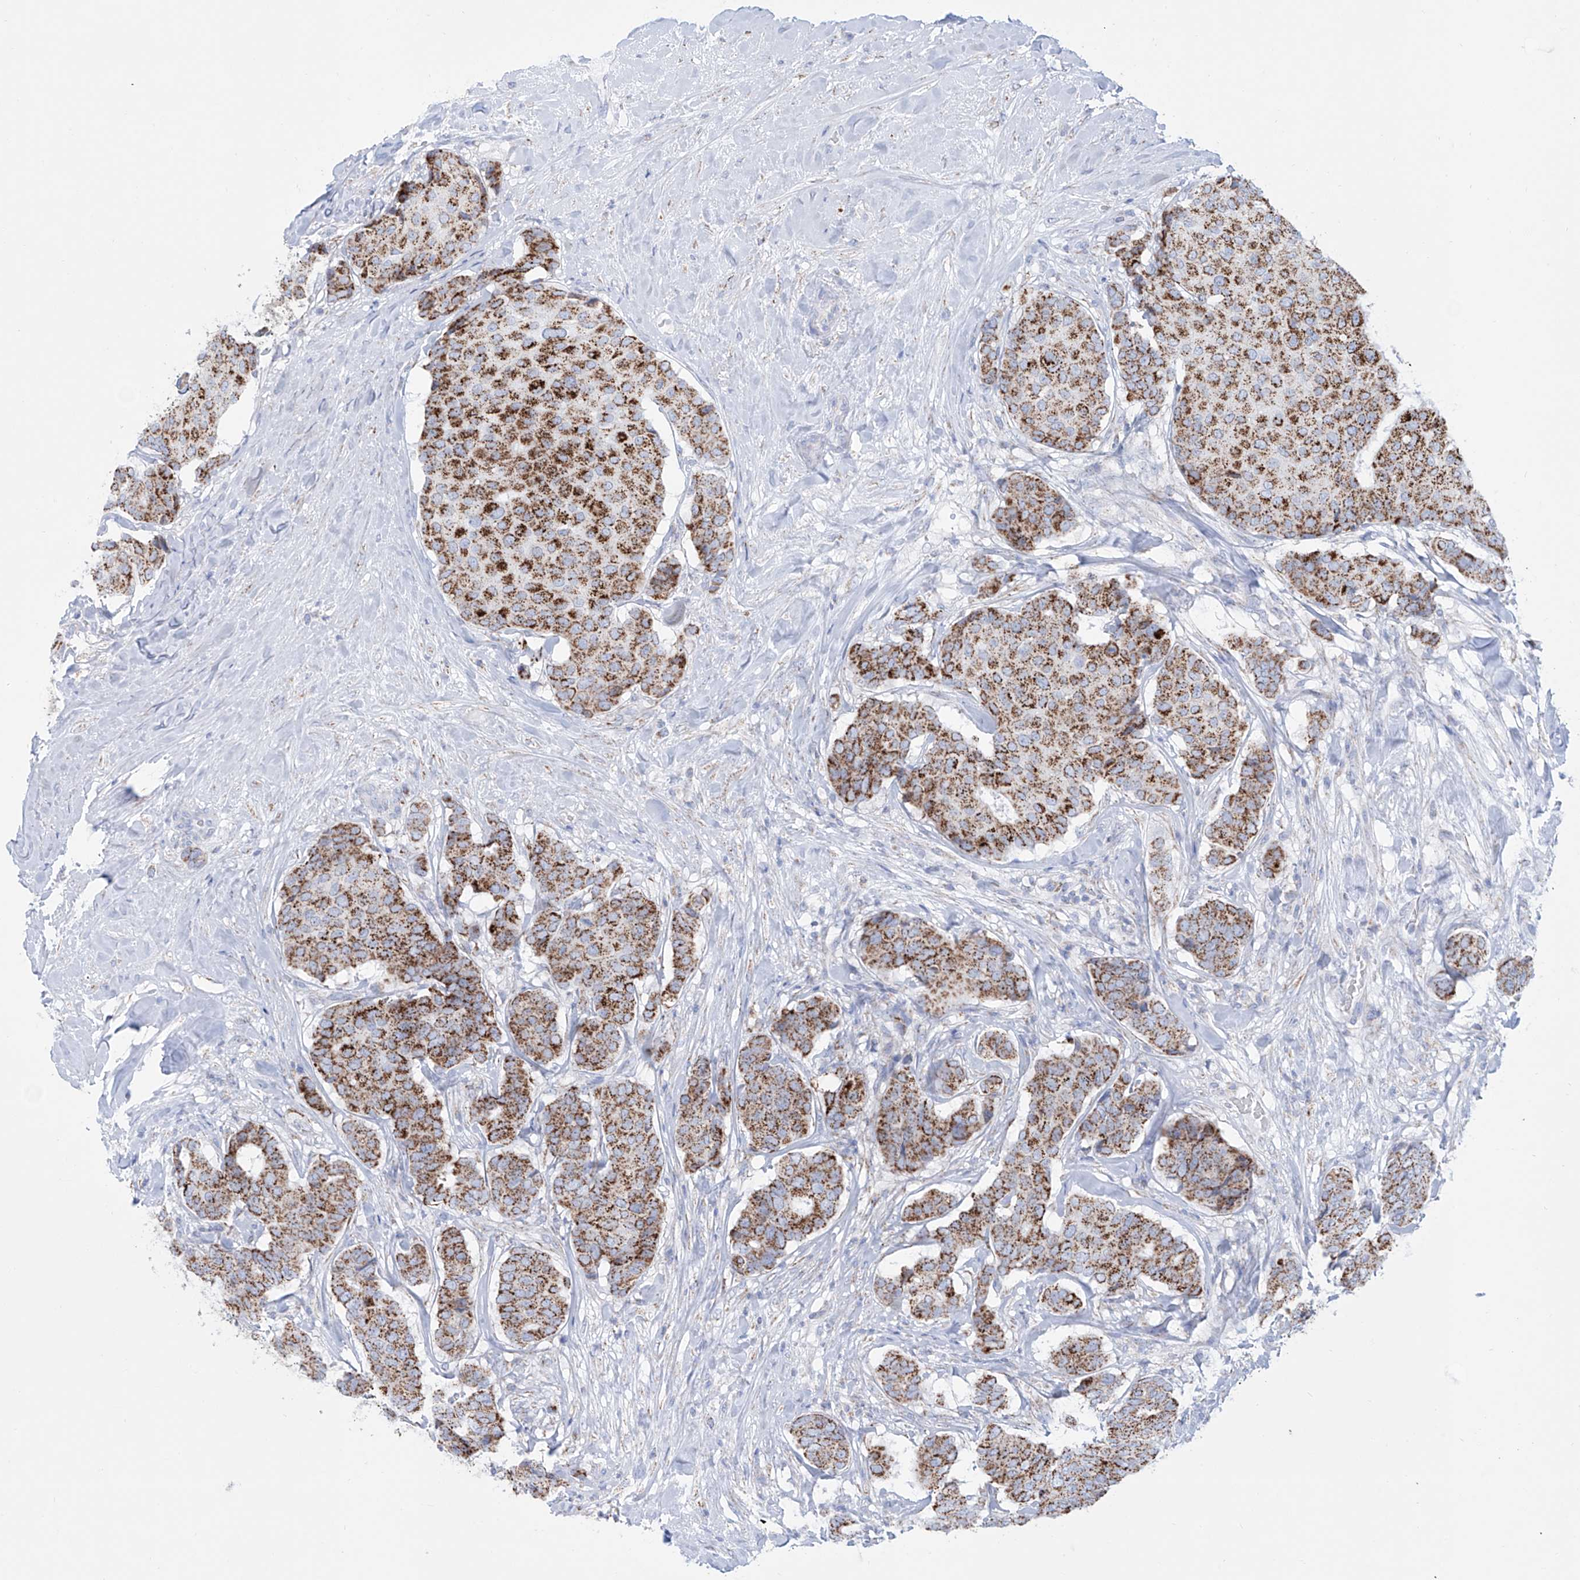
{"staining": {"intensity": "strong", "quantity": ">75%", "location": "cytoplasmic/membranous"}, "tissue": "breast cancer", "cell_type": "Tumor cells", "image_type": "cancer", "snomed": [{"axis": "morphology", "description": "Duct carcinoma"}, {"axis": "topography", "description": "Breast"}], "caption": "The photomicrograph displays a brown stain indicating the presence of a protein in the cytoplasmic/membranous of tumor cells in breast cancer (intraductal carcinoma).", "gene": "ALDH6A1", "patient": {"sex": "female", "age": 75}}